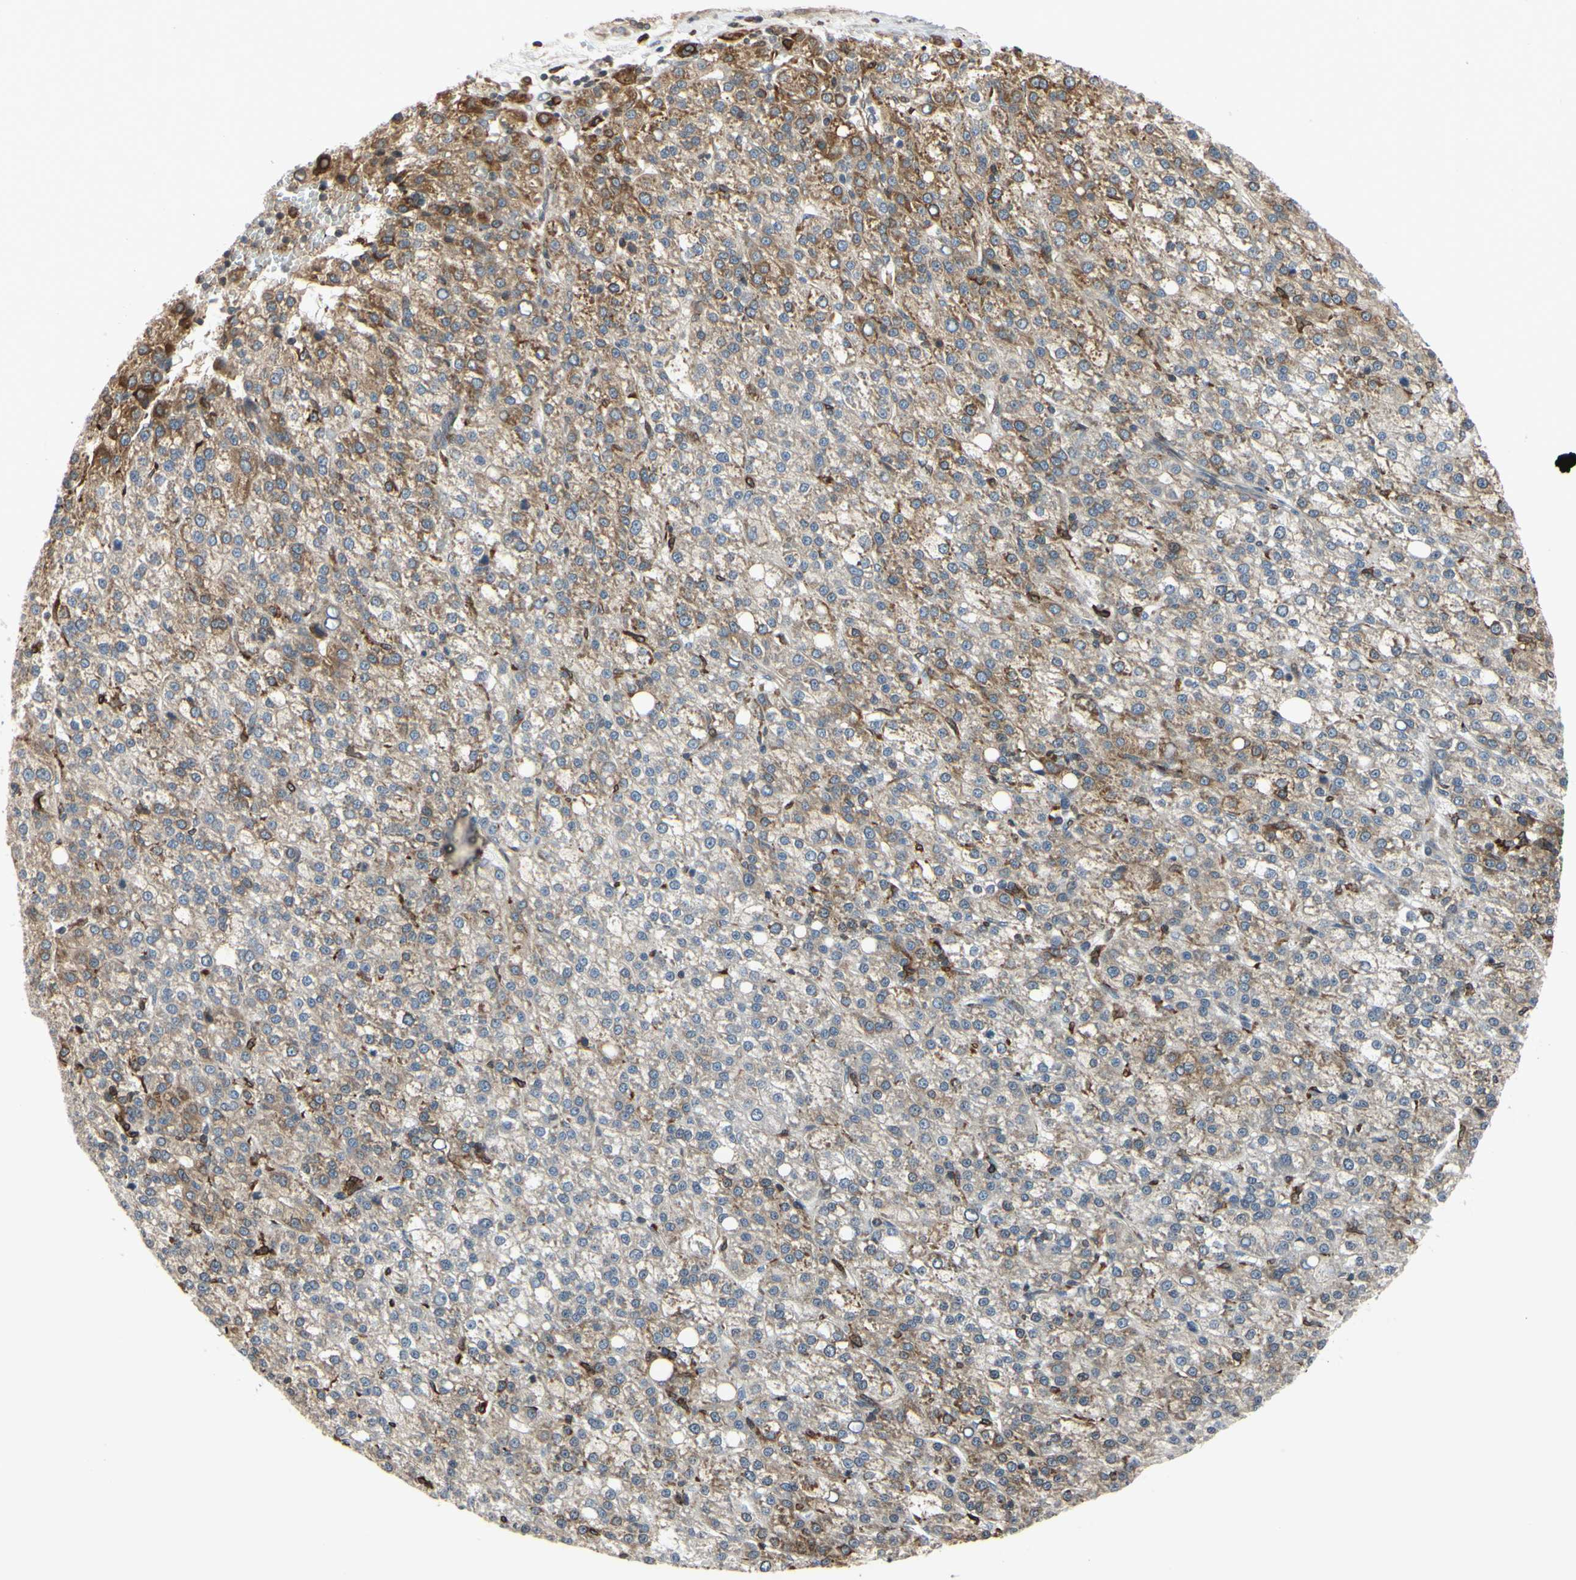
{"staining": {"intensity": "negative", "quantity": "none", "location": "none"}, "tissue": "liver cancer", "cell_type": "Tumor cells", "image_type": "cancer", "snomed": [{"axis": "morphology", "description": "Carcinoma, Hepatocellular, NOS"}, {"axis": "topography", "description": "Liver"}], "caption": "Human liver cancer (hepatocellular carcinoma) stained for a protein using immunohistochemistry (IHC) exhibits no positivity in tumor cells.", "gene": "PLXNA2", "patient": {"sex": "female", "age": 58}}